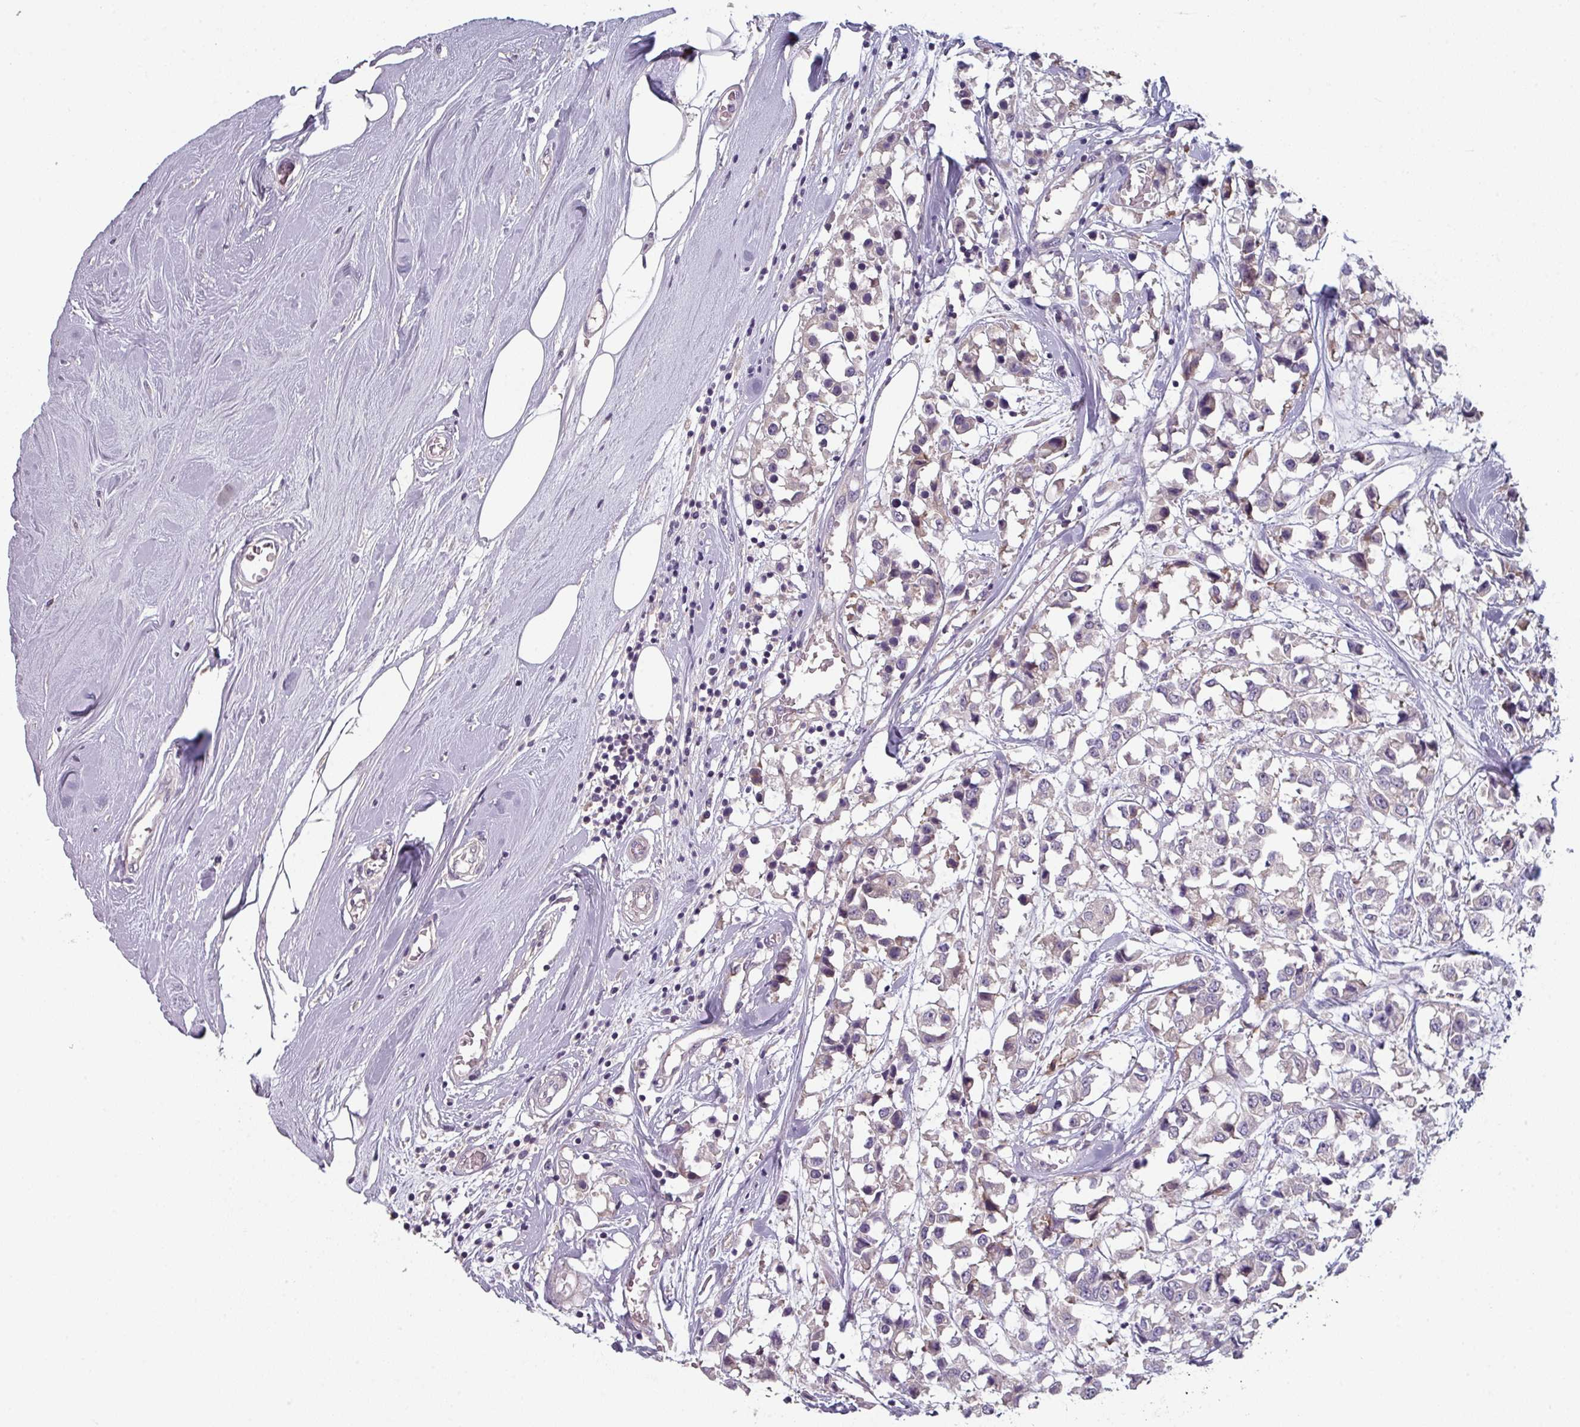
{"staining": {"intensity": "negative", "quantity": "none", "location": "none"}, "tissue": "breast cancer", "cell_type": "Tumor cells", "image_type": "cancer", "snomed": [{"axis": "morphology", "description": "Duct carcinoma"}, {"axis": "topography", "description": "Breast"}], "caption": "IHC image of human invasive ductal carcinoma (breast) stained for a protein (brown), which displays no positivity in tumor cells. (DAB (3,3'-diaminobenzidine) IHC, high magnification).", "gene": "PRAMEF8", "patient": {"sex": "female", "age": 61}}